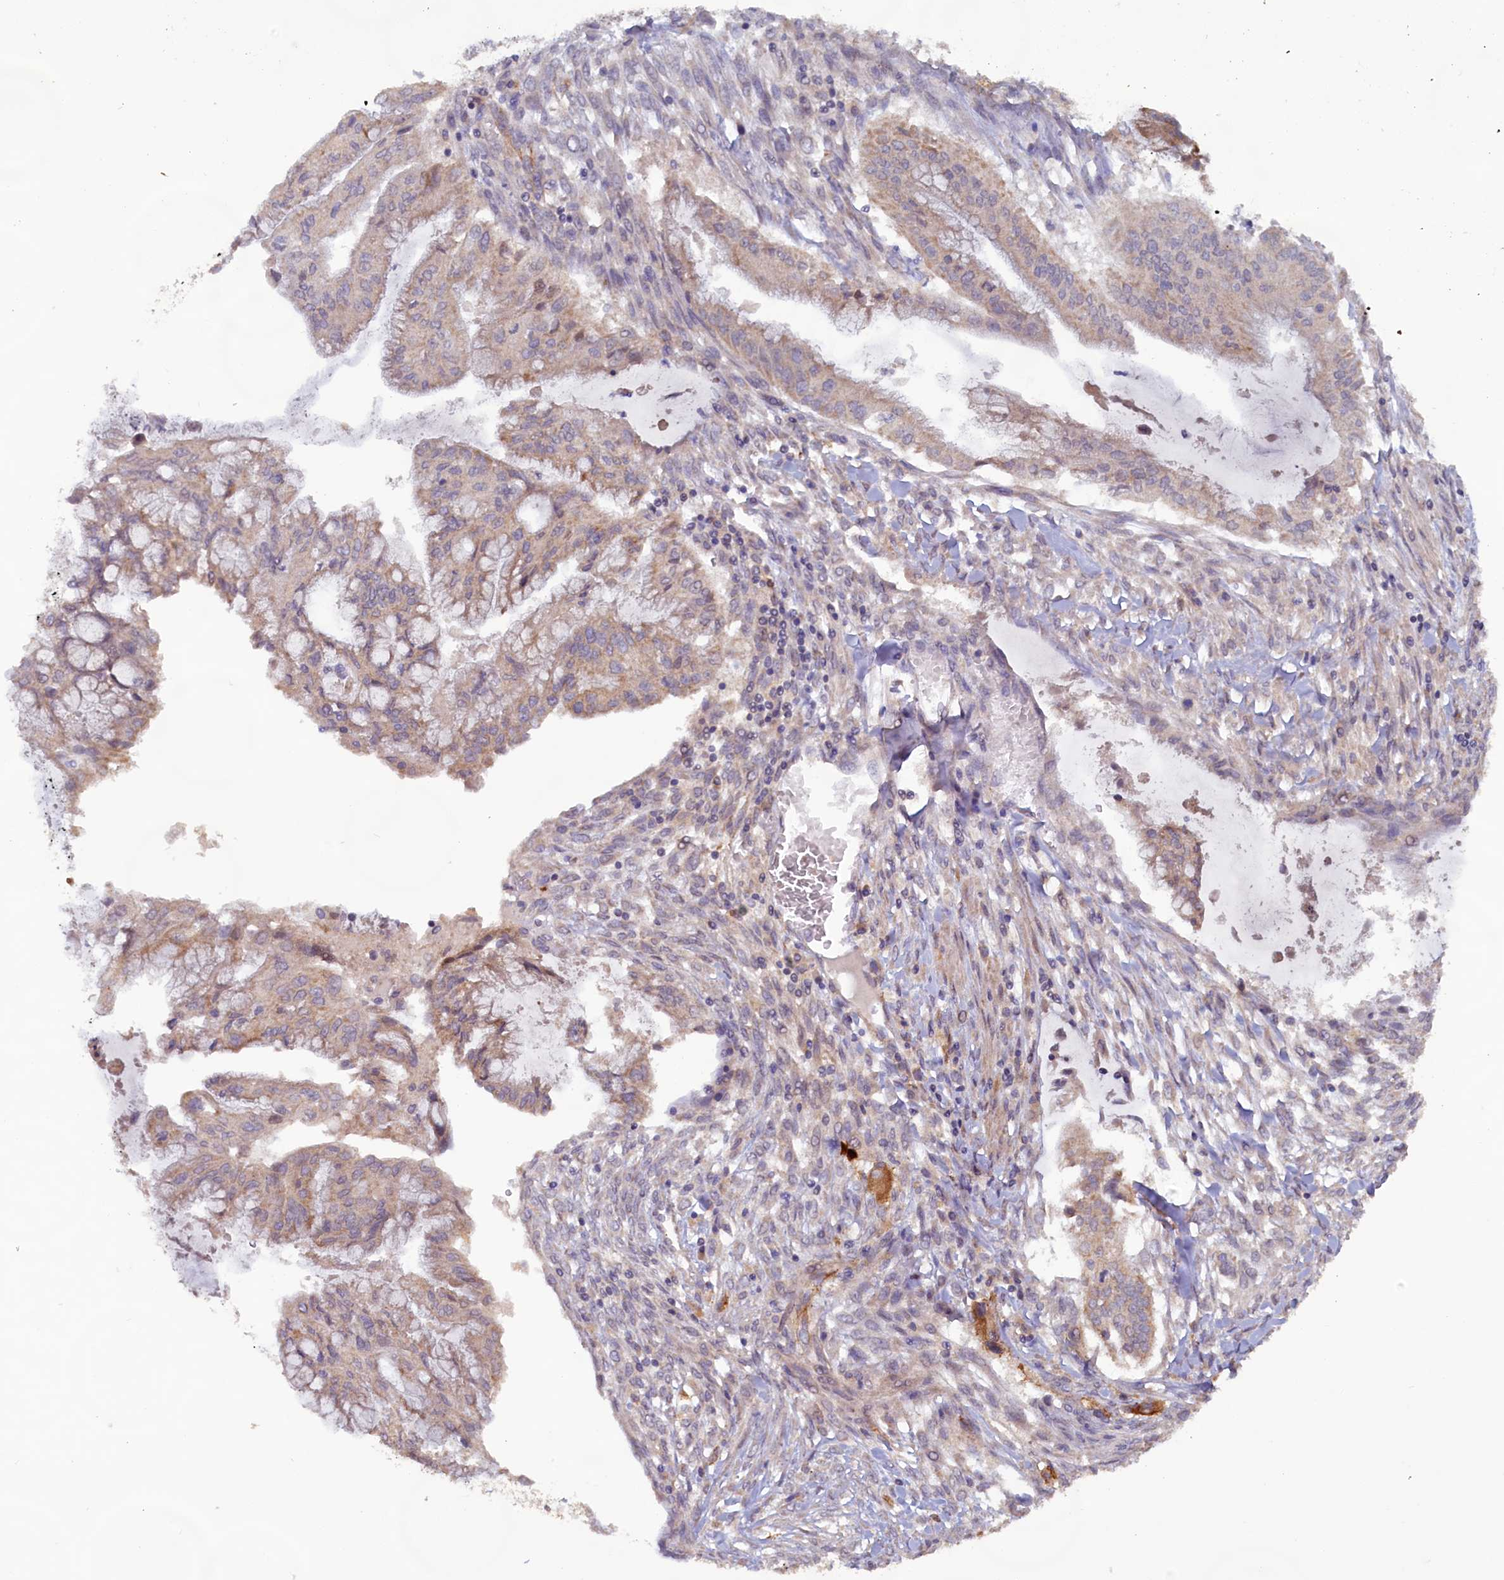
{"staining": {"intensity": "weak", "quantity": "<25%", "location": "cytoplasmic/membranous"}, "tissue": "pancreatic cancer", "cell_type": "Tumor cells", "image_type": "cancer", "snomed": [{"axis": "morphology", "description": "Adenocarcinoma, NOS"}, {"axis": "topography", "description": "Pancreas"}], "caption": "Image shows no protein expression in tumor cells of adenocarcinoma (pancreatic) tissue.", "gene": "FUNDC1", "patient": {"sex": "male", "age": 46}}